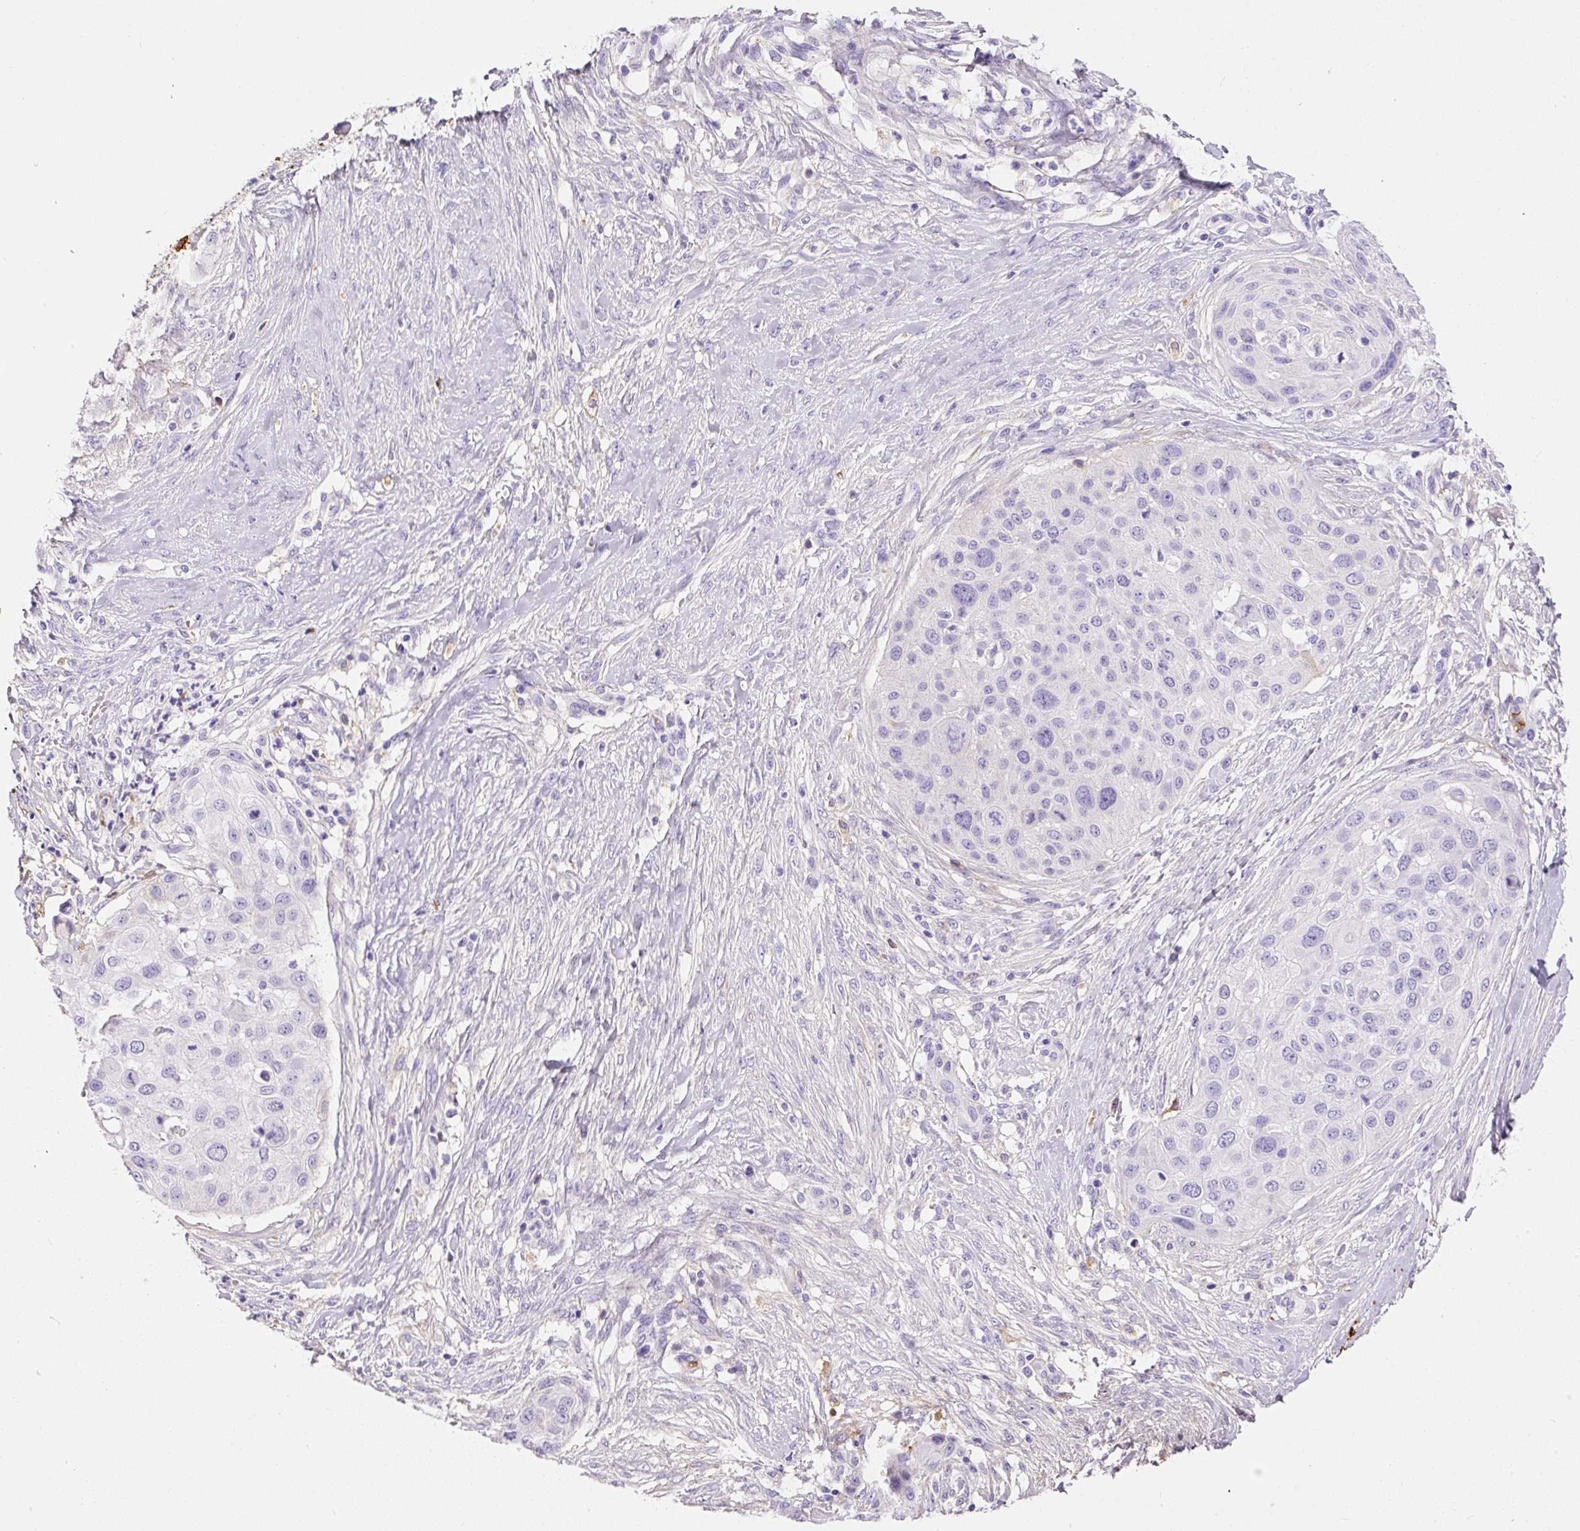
{"staining": {"intensity": "negative", "quantity": "none", "location": "none"}, "tissue": "skin cancer", "cell_type": "Tumor cells", "image_type": "cancer", "snomed": [{"axis": "morphology", "description": "Squamous cell carcinoma, NOS"}, {"axis": "topography", "description": "Skin"}], "caption": "High magnification brightfield microscopy of skin cancer (squamous cell carcinoma) stained with DAB (brown) and counterstained with hematoxylin (blue): tumor cells show no significant staining.", "gene": "APCS", "patient": {"sex": "female", "age": 87}}